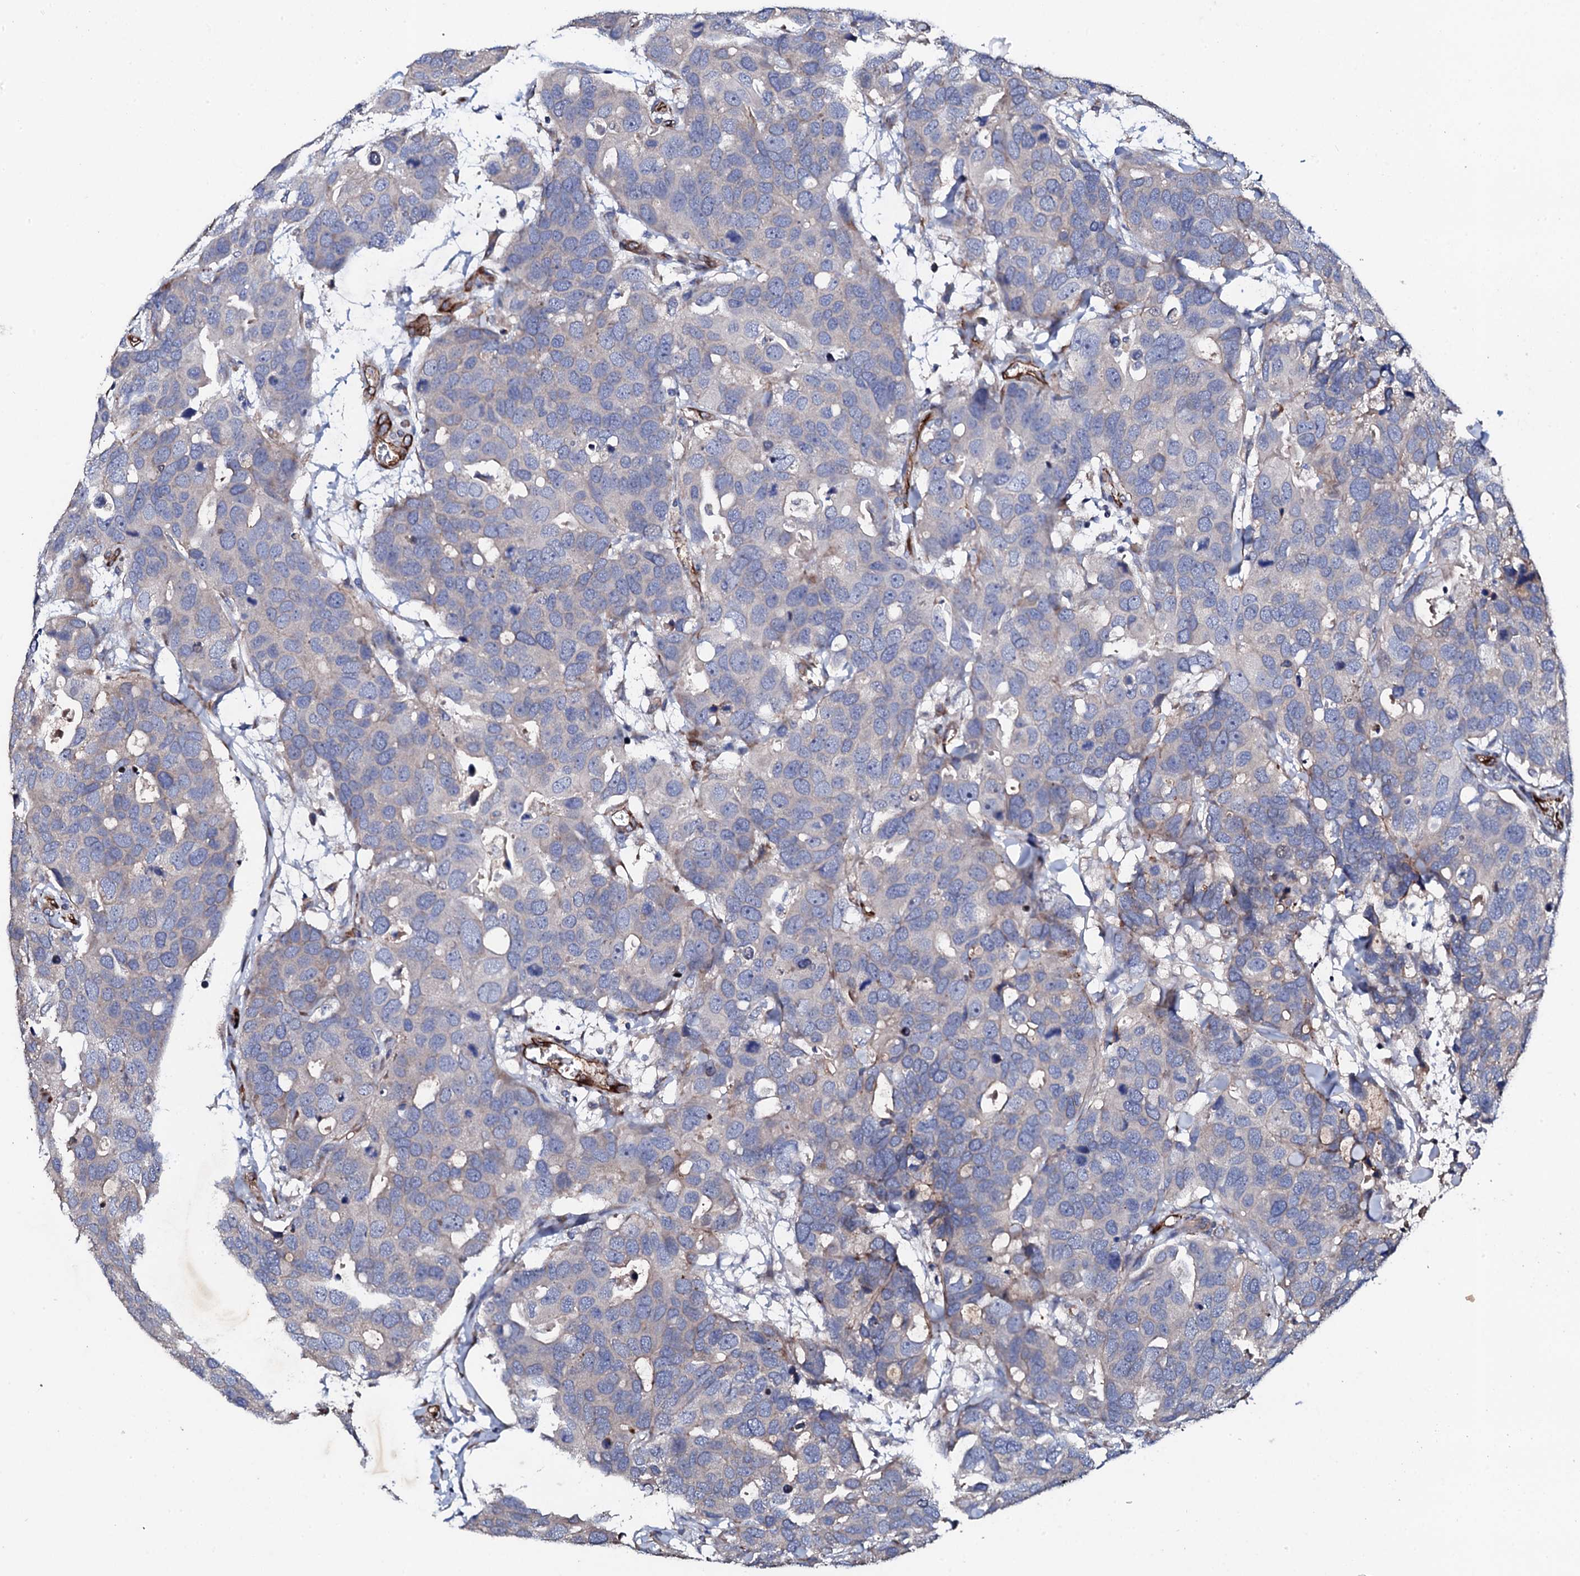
{"staining": {"intensity": "negative", "quantity": "none", "location": "none"}, "tissue": "breast cancer", "cell_type": "Tumor cells", "image_type": "cancer", "snomed": [{"axis": "morphology", "description": "Duct carcinoma"}, {"axis": "topography", "description": "Breast"}], "caption": "Breast invasive ductal carcinoma stained for a protein using immunohistochemistry (IHC) displays no expression tumor cells.", "gene": "DBX1", "patient": {"sex": "female", "age": 83}}